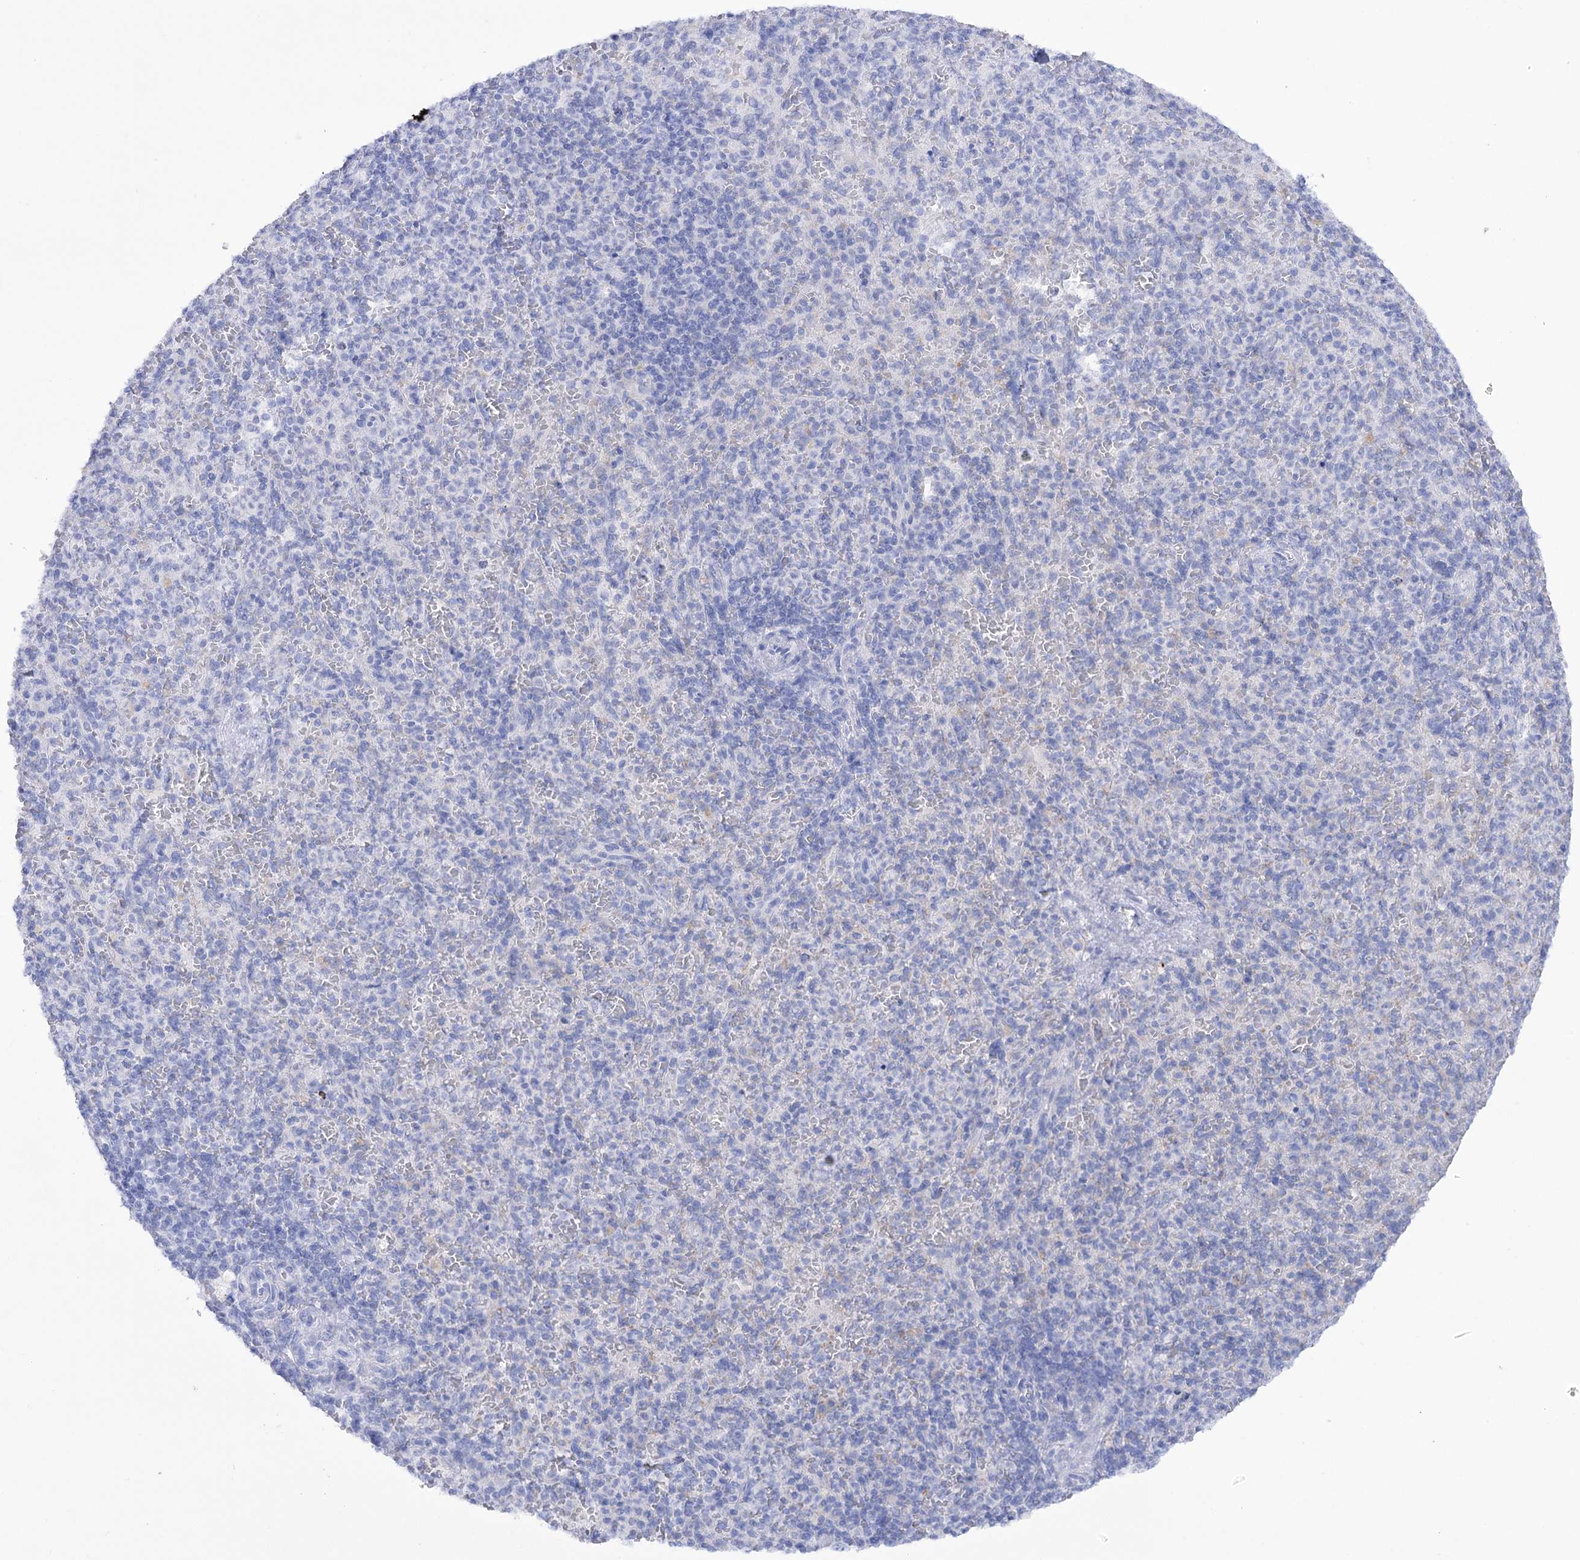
{"staining": {"intensity": "negative", "quantity": "none", "location": "none"}, "tissue": "spleen", "cell_type": "Cells in red pulp", "image_type": "normal", "snomed": [{"axis": "morphology", "description": "Normal tissue, NOS"}, {"axis": "topography", "description": "Spleen"}], "caption": "Immunohistochemistry photomicrograph of unremarkable human spleen stained for a protein (brown), which displays no positivity in cells in red pulp.", "gene": "NAGLU", "patient": {"sex": "female", "age": 74}}